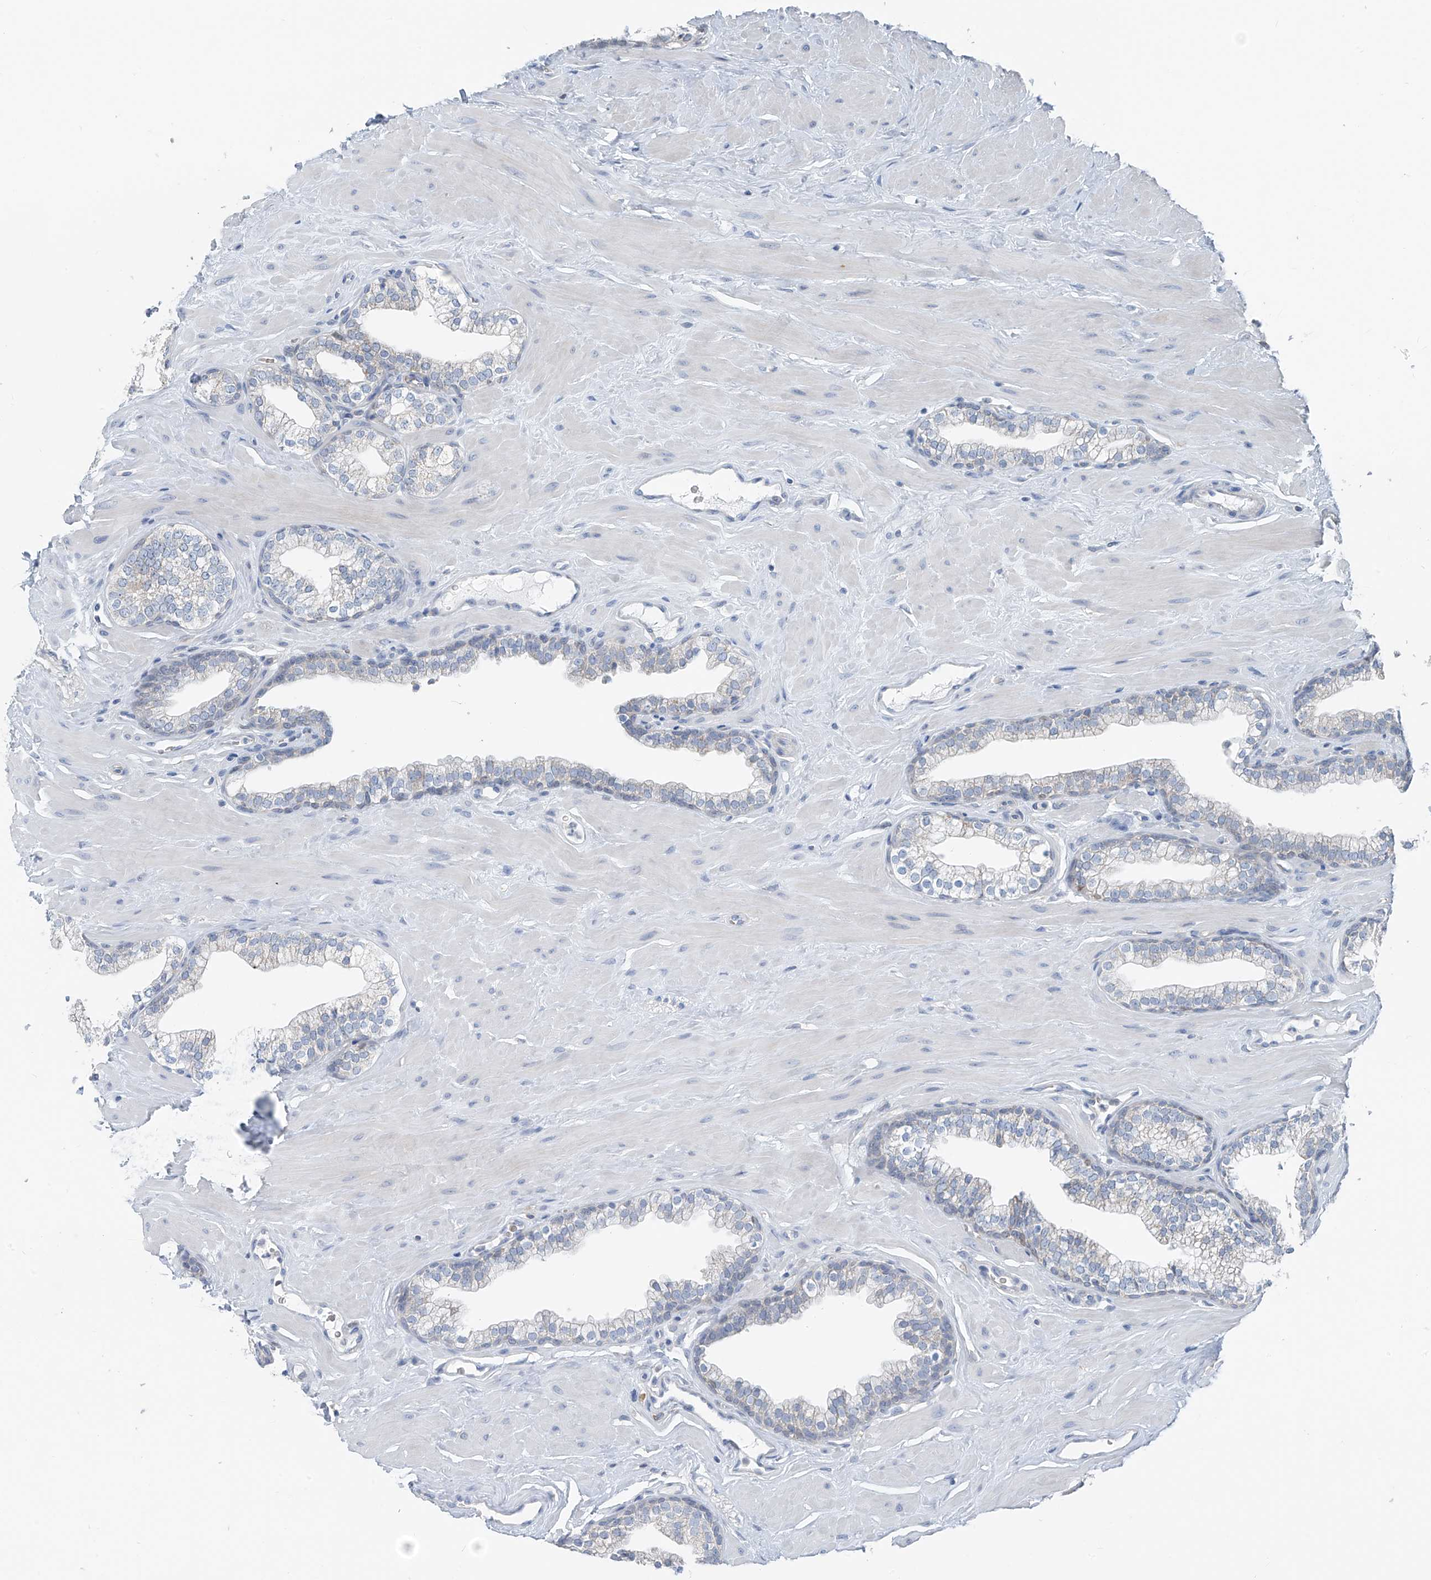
{"staining": {"intensity": "negative", "quantity": "none", "location": "none"}, "tissue": "prostate", "cell_type": "Glandular cells", "image_type": "normal", "snomed": [{"axis": "morphology", "description": "Normal tissue, NOS"}, {"axis": "morphology", "description": "Urothelial carcinoma, Low grade"}, {"axis": "topography", "description": "Urinary bladder"}, {"axis": "topography", "description": "Prostate"}], "caption": "This is a histopathology image of immunohistochemistry staining of benign prostate, which shows no staining in glandular cells.", "gene": "FGD2", "patient": {"sex": "male", "age": 60}}